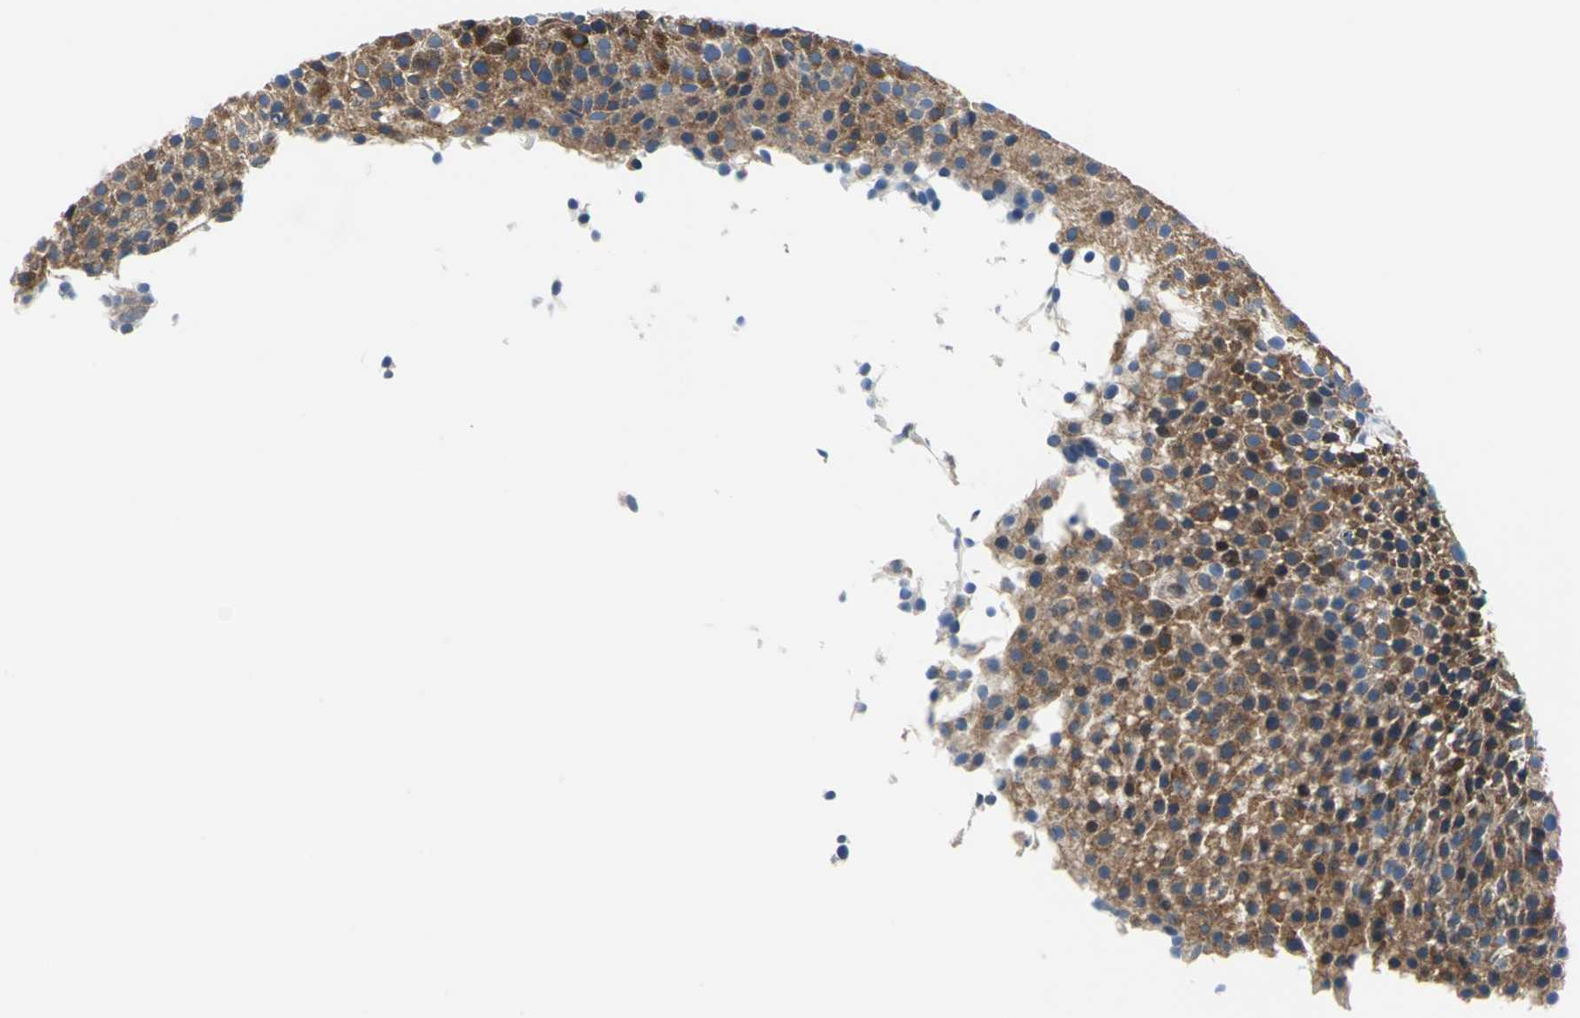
{"staining": {"intensity": "moderate", "quantity": ">75%", "location": "cytoplasmic/membranous"}, "tissue": "urothelial cancer", "cell_type": "Tumor cells", "image_type": "cancer", "snomed": [{"axis": "morphology", "description": "Urothelial carcinoma, Low grade"}, {"axis": "topography", "description": "Urinary bladder"}], "caption": "Protein analysis of urothelial cancer tissue shows moderate cytoplasmic/membranous positivity in about >75% of tumor cells.", "gene": "SFN", "patient": {"sex": "male", "age": 85}}